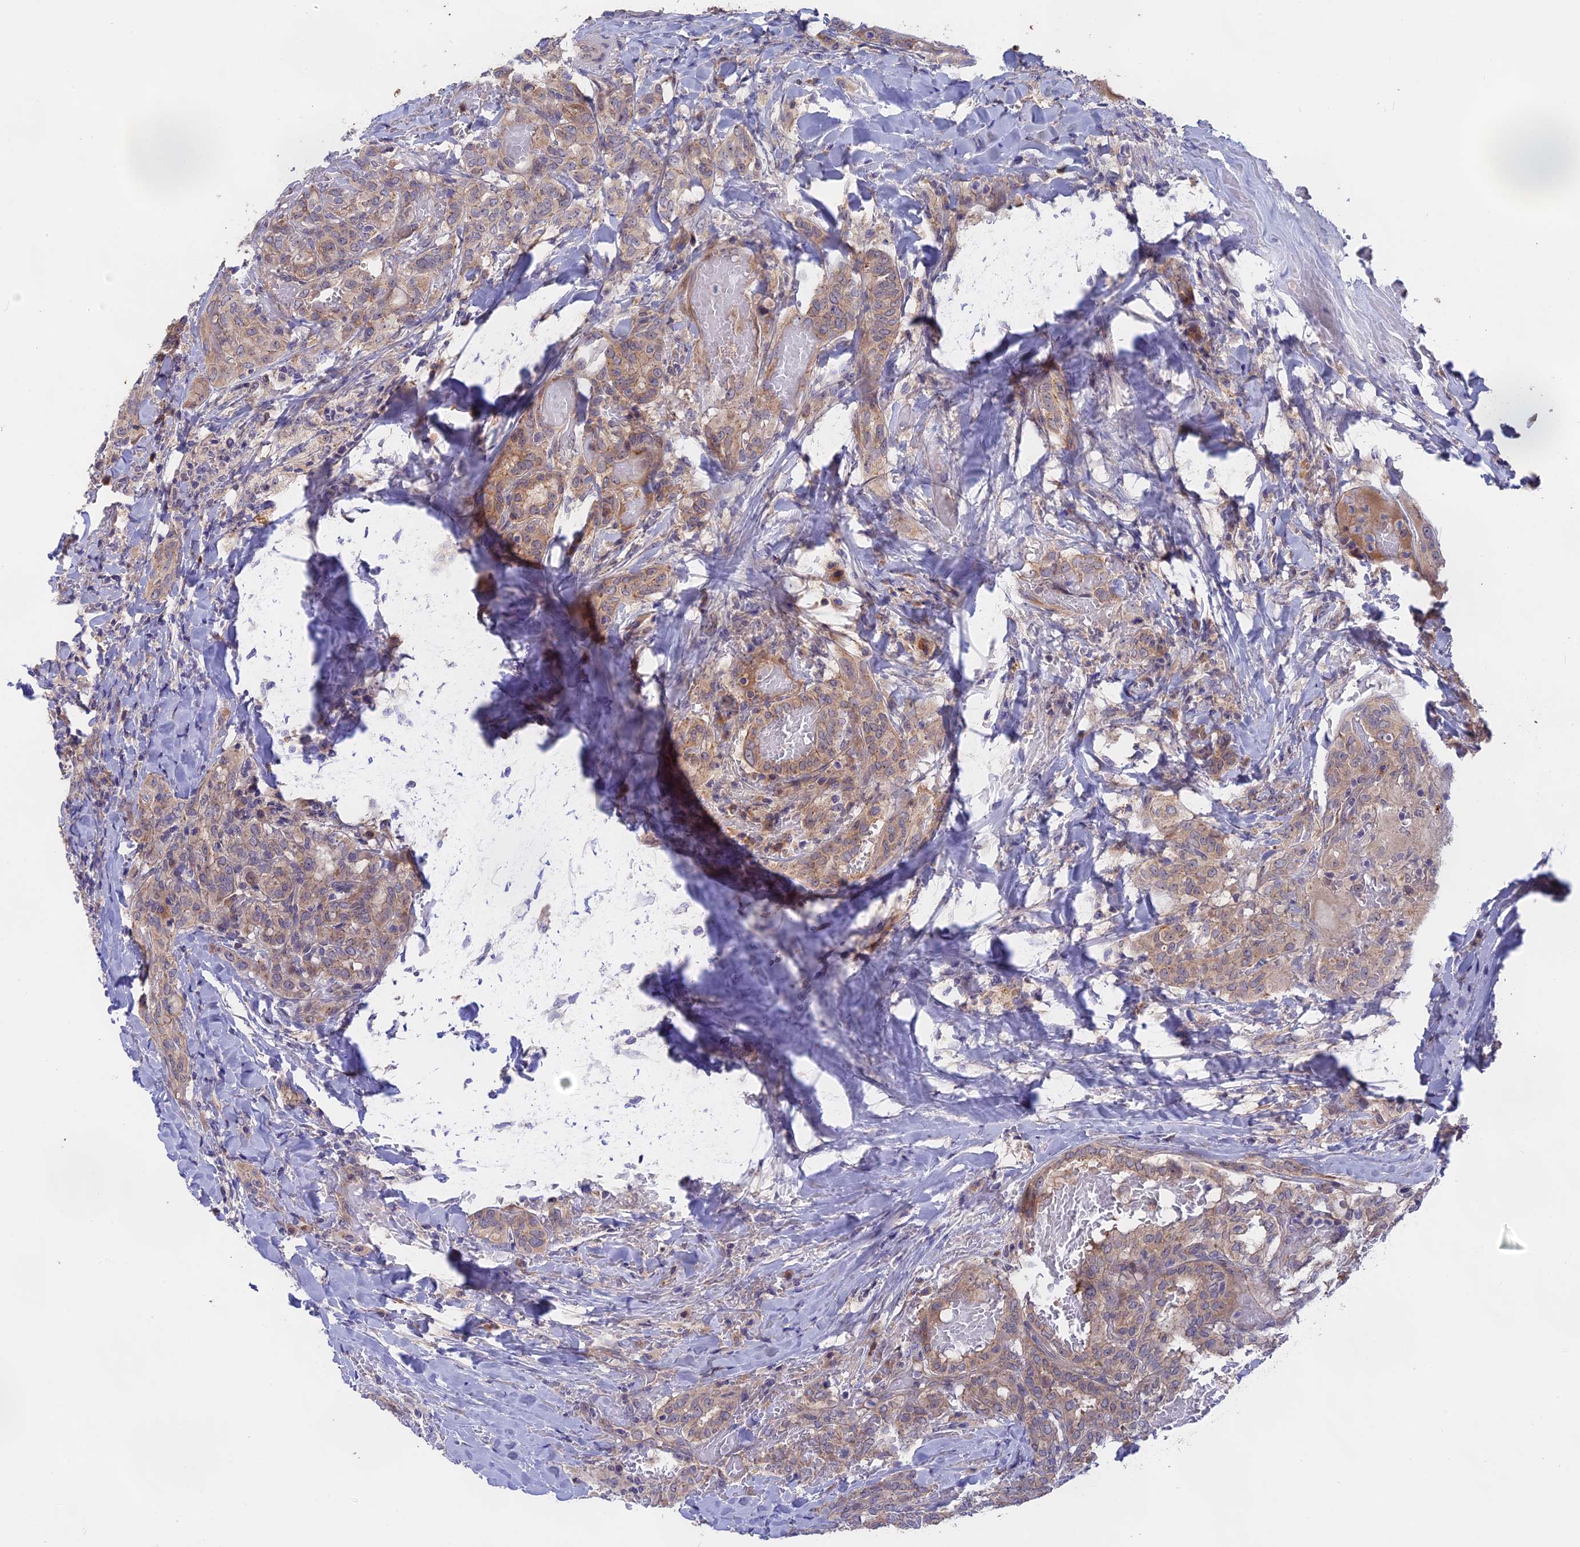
{"staining": {"intensity": "weak", "quantity": "25%-75%", "location": "cytoplasmic/membranous"}, "tissue": "thyroid cancer", "cell_type": "Tumor cells", "image_type": "cancer", "snomed": [{"axis": "morphology", "description": "Papillary adenocarcinoma, NOS"}, {"axis": "topography", "description": "Thyroid gland"}], "caption": "Papillary adenocarcinoma (thyroid) was stained to show a protein in brown. There is low levels of weak cytoplasmic/membranous positivity in approximately 25%-75% of tumor cells. The staining is performed using DAB (3,3'-diaminobenzidine) brown chromogen to label protein expression. The nuclei are counter-stained blue using hematoxylin.", "gene": "TENT4B", "patient": {"sex": "female", "age": 72}}